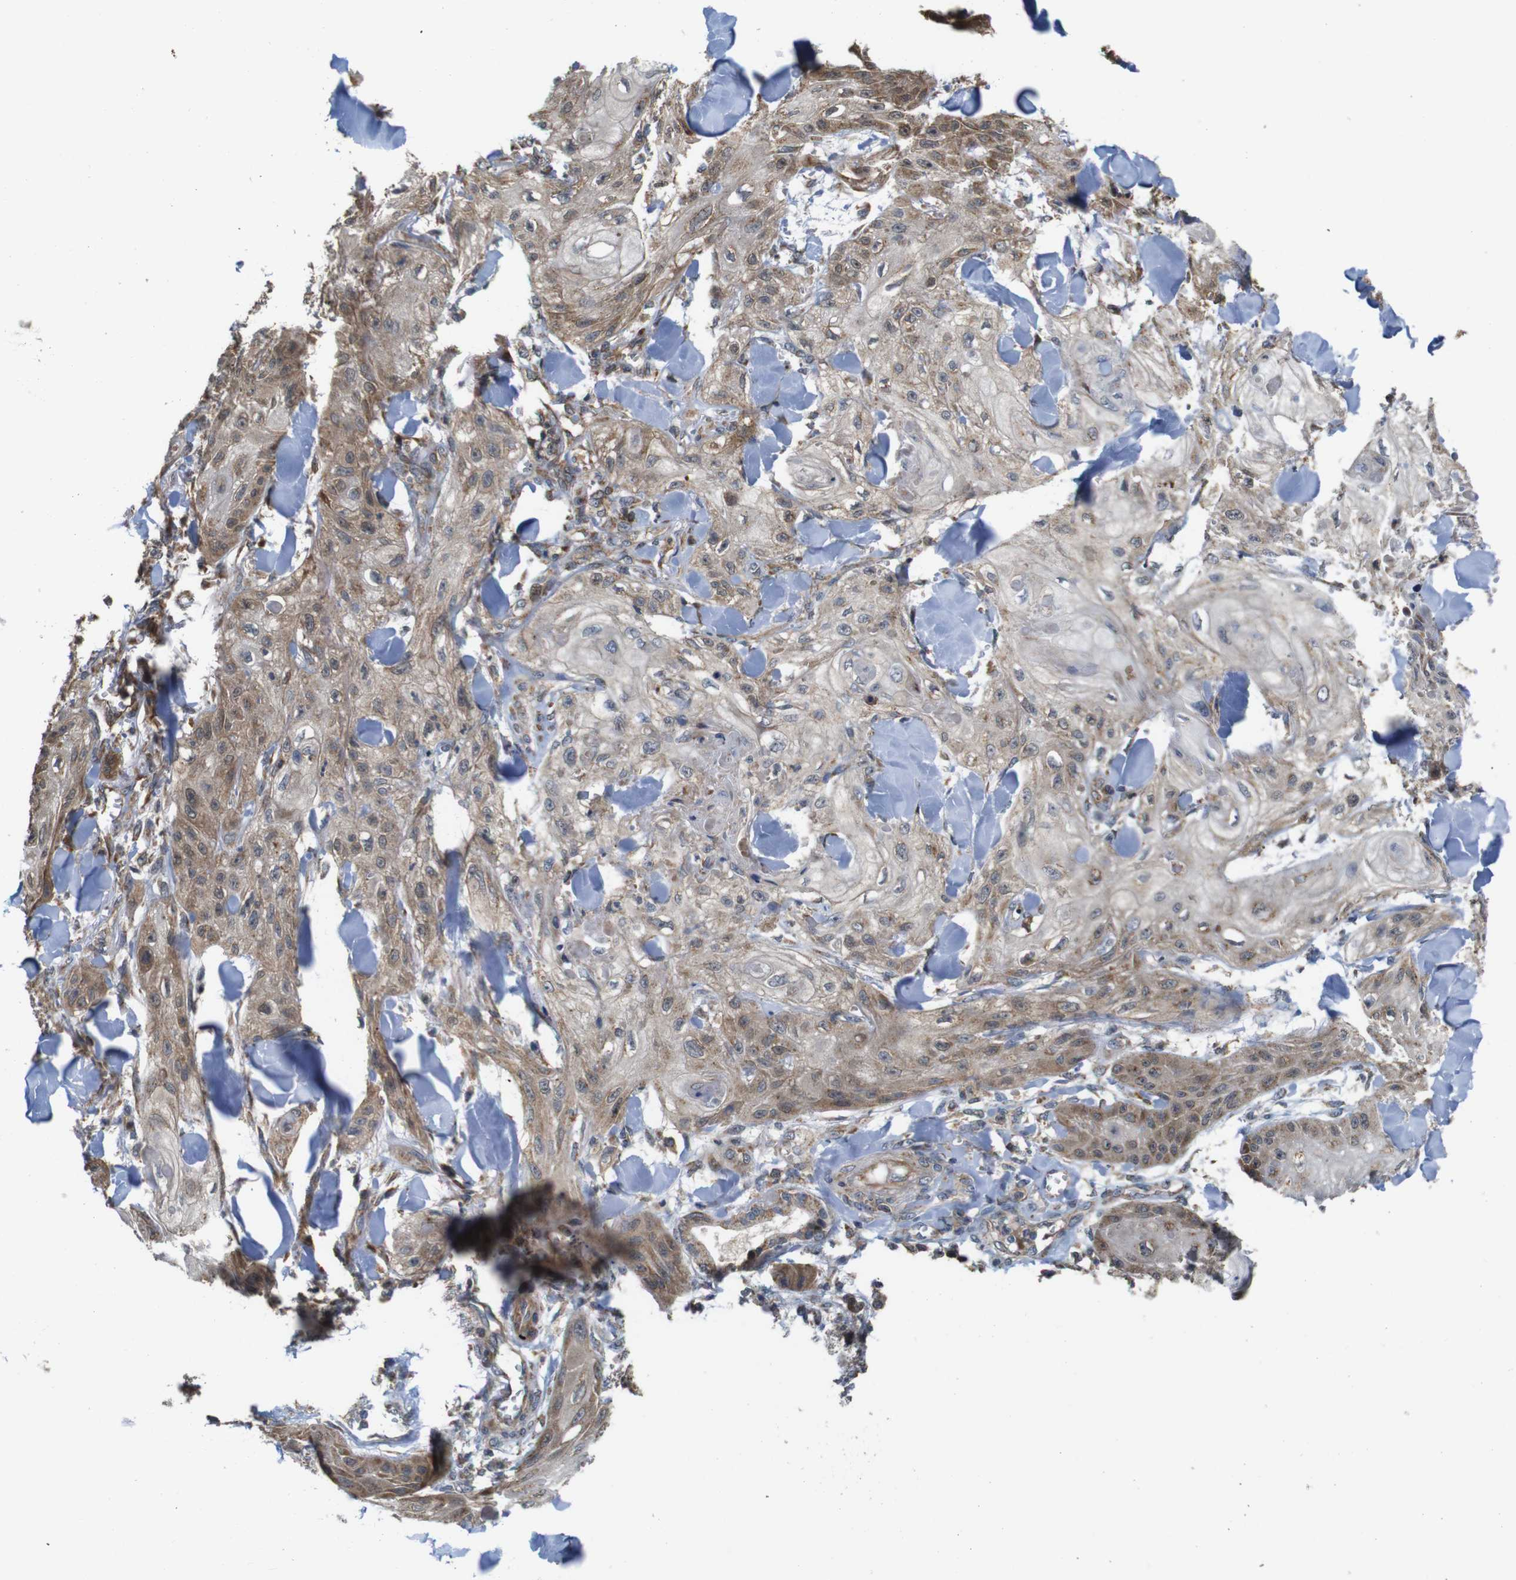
{"staining": {"intensity": "weak", "quantity": ">75%", "location": "cytoplasmic/membranous"}, "tissue": "skin cancer", "cell_type": "Tumor cells", "image_type": "cancer", "snomed": [{"axis": "morphology", "description": "Squamous cell carcinoma, NOS"}, {"axis": "topography", "description": "Skin"}], "caption": "Human skin squamous cell carcinoma stained with a protein marker demonstrates weak staining in tumor cells.", "gene": "SNN", "patient": {"sex": "male", "age": 74}}